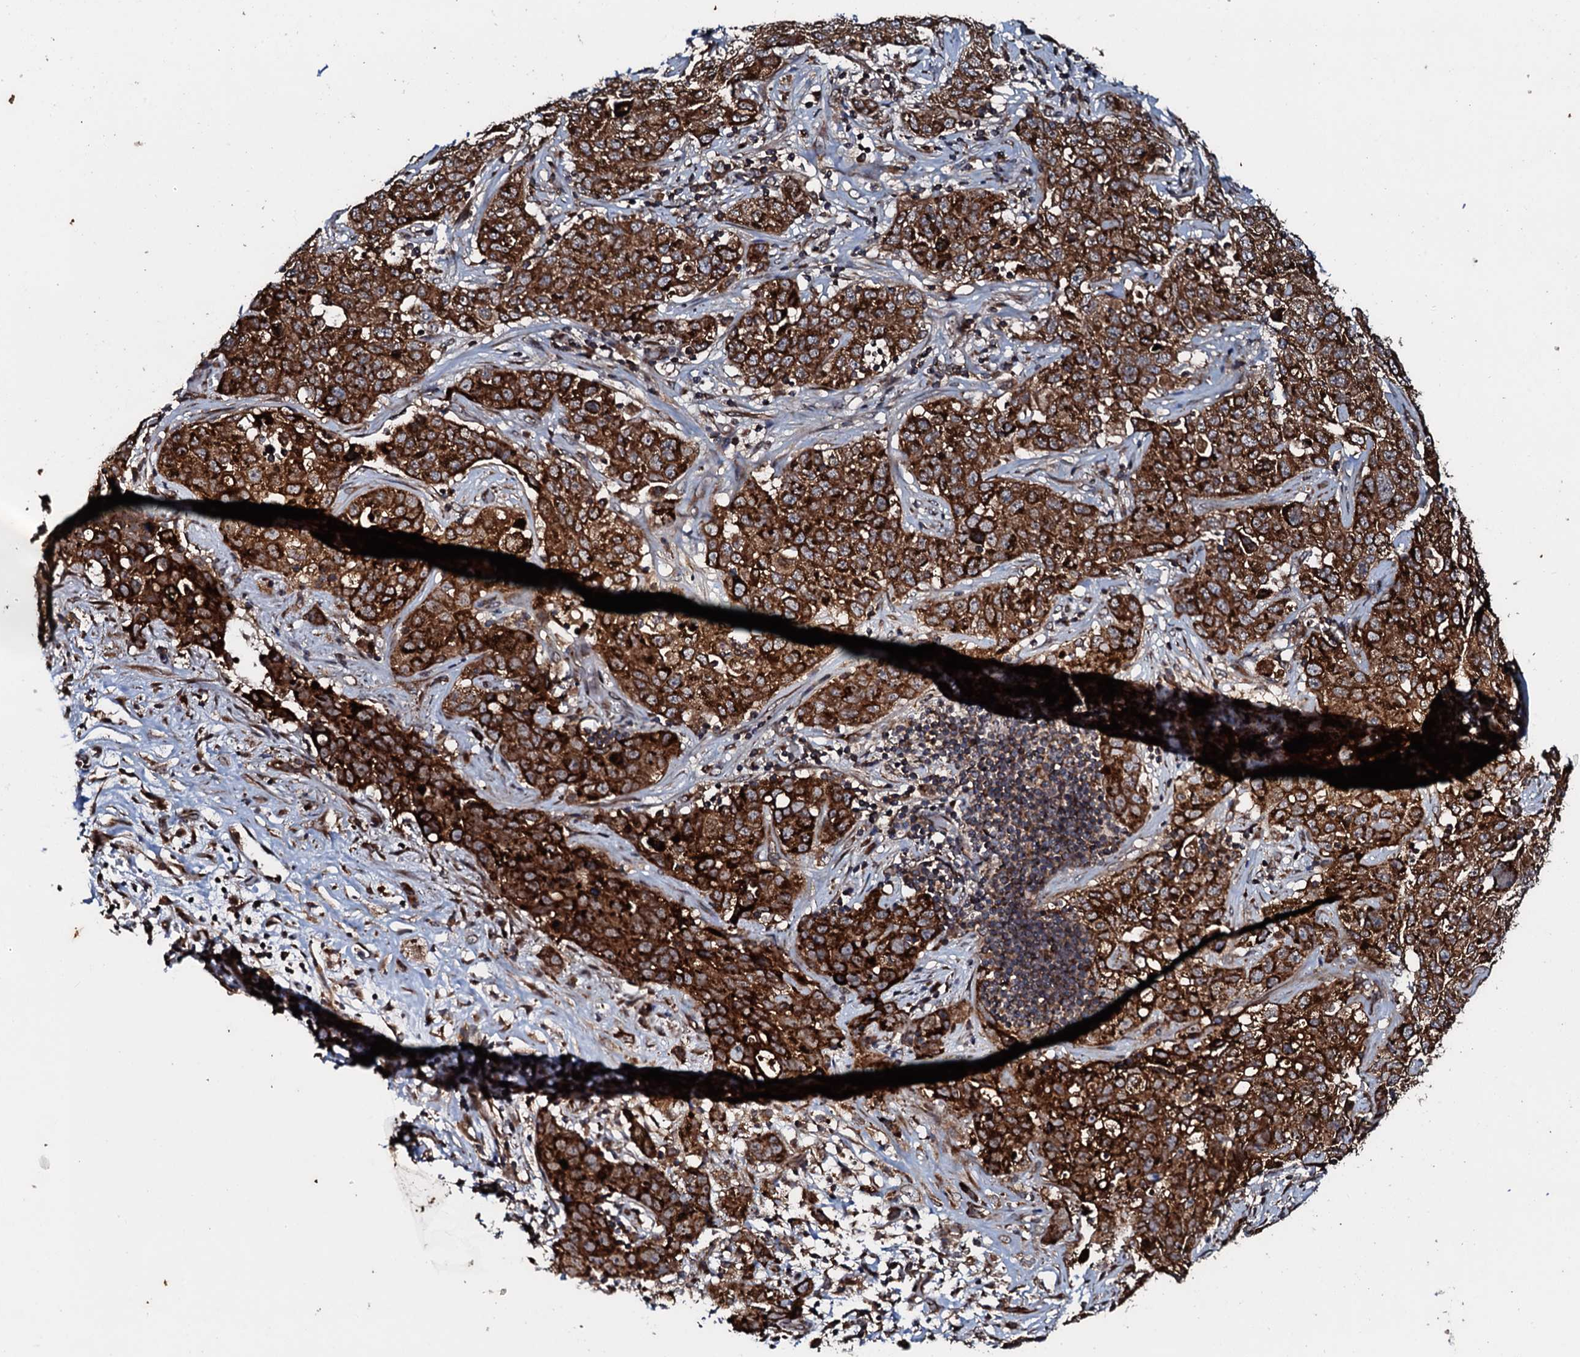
{"staining": {"intensity": "strong", "quantity": ">75%", "location": "cytoplasmic/membranous"}, "tissue": "stomach cancer", "cell_type": "Tumor cells", "image_type": "cancer", "snomed": [{"axis": "morphology", "description": "Normal tissue, NOS"}, {"axis": "morphology", "description": "Adenocarcinoma, NOS"}, {"axis": "topography", "description": "Lymph node"}, {"axis": "topography", "description": "Stomach"}], "caption": "DAB immunohistochemical staining of adenocarcinoma (stomach) exhibits strong cytoplasmic/membranous protein expression in about >75% of tumor cells.", "gene": "SDHAF2", "patient": {"sex": "male", "age": 48}}